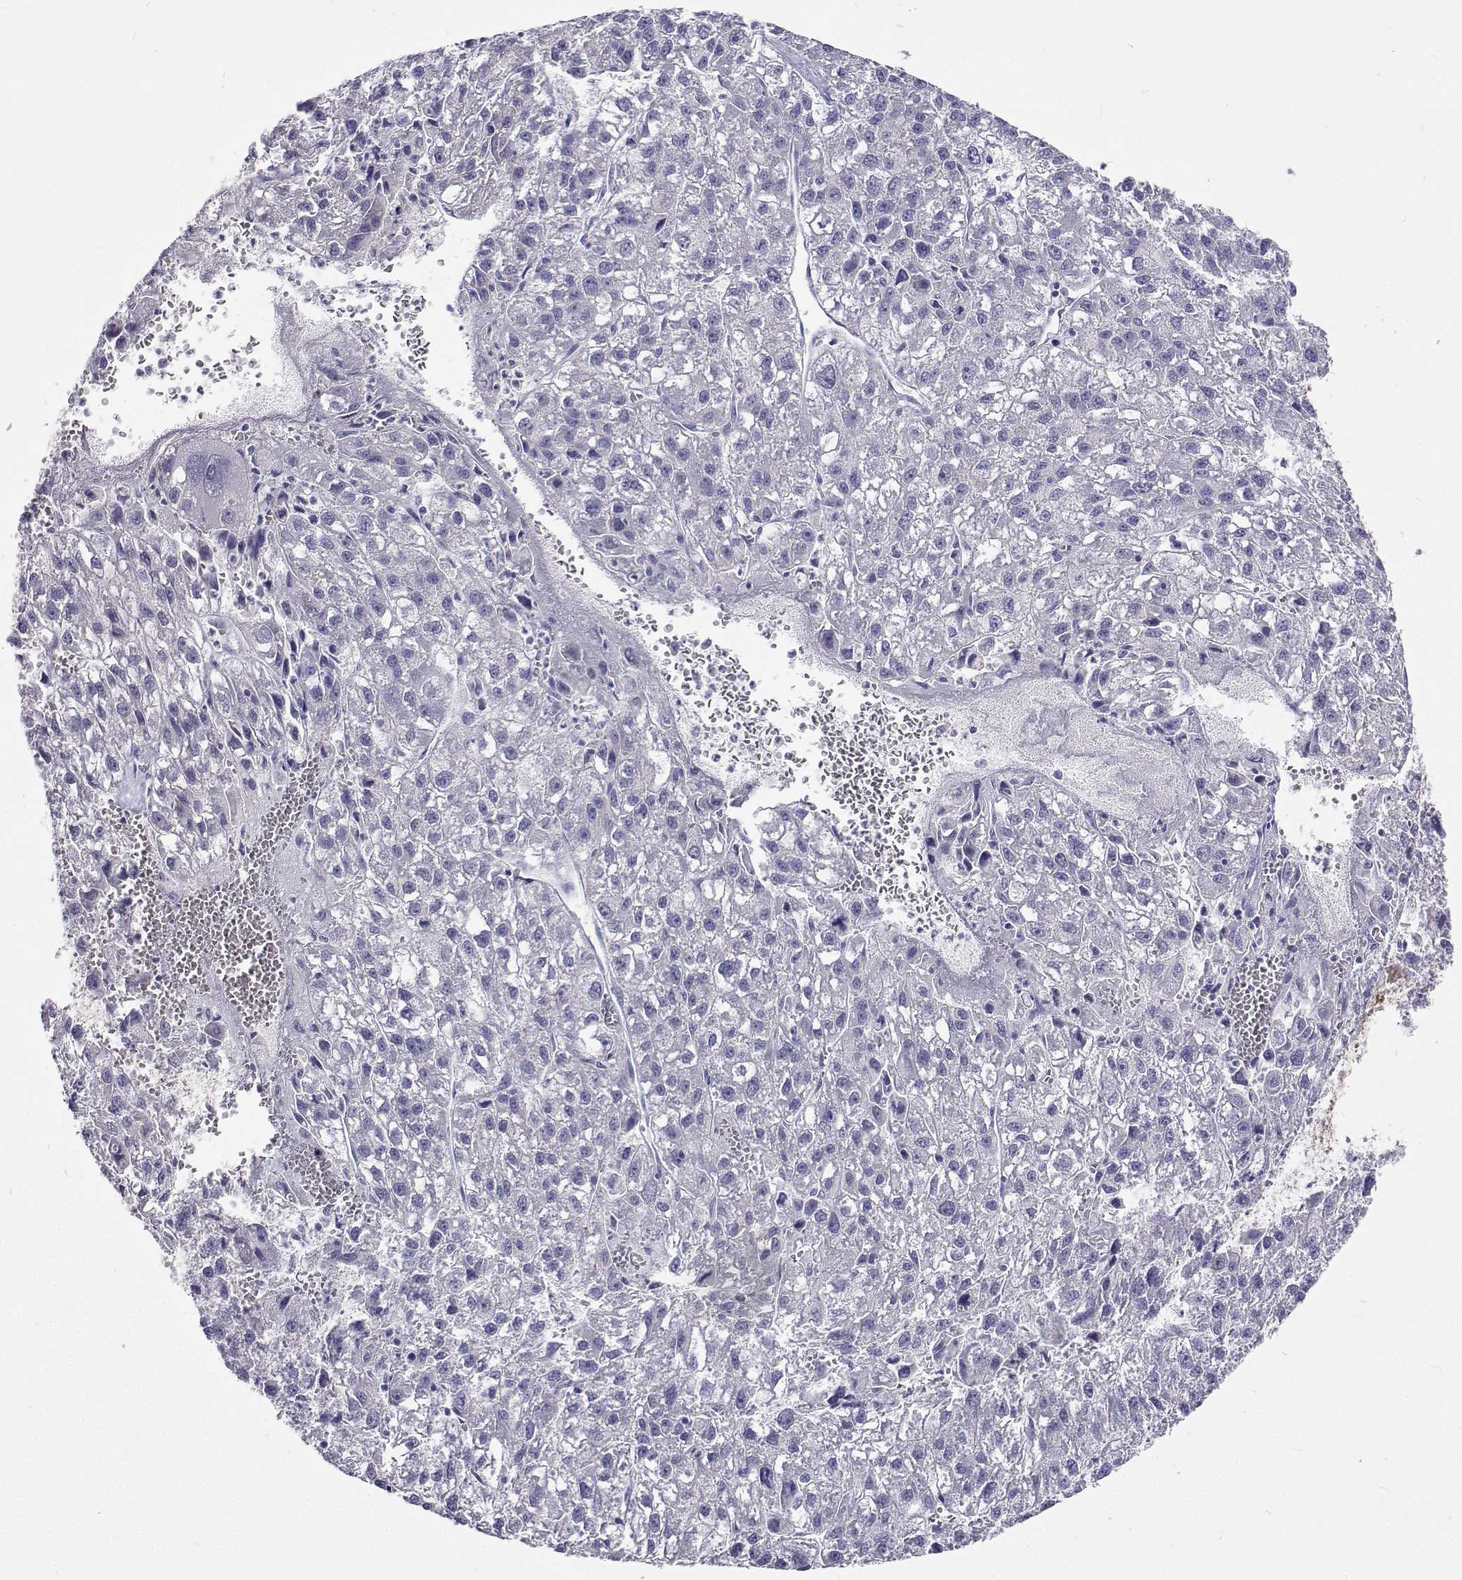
{"staining": {"intensity": "negative", "quantity": "none", "location": "none"}, "tissue": "liver cancer", "cell_type": "Tumor cells", "image_type": "cancer", "snomed": [{"axis": "morphology", "description": "Carcinoma, Hepatocellular, NOS"}, {"axis": "topography", "description": "Liver"}], "caption": "Immunohistochemistry photomicrograph of human liver cancer (hepatocellular carcinoma) stained for a protein (brown), which reveals no positivity in tumor cells.", "gene": "LHFPL7", "patient": {"sex": "female", "age": 70}}